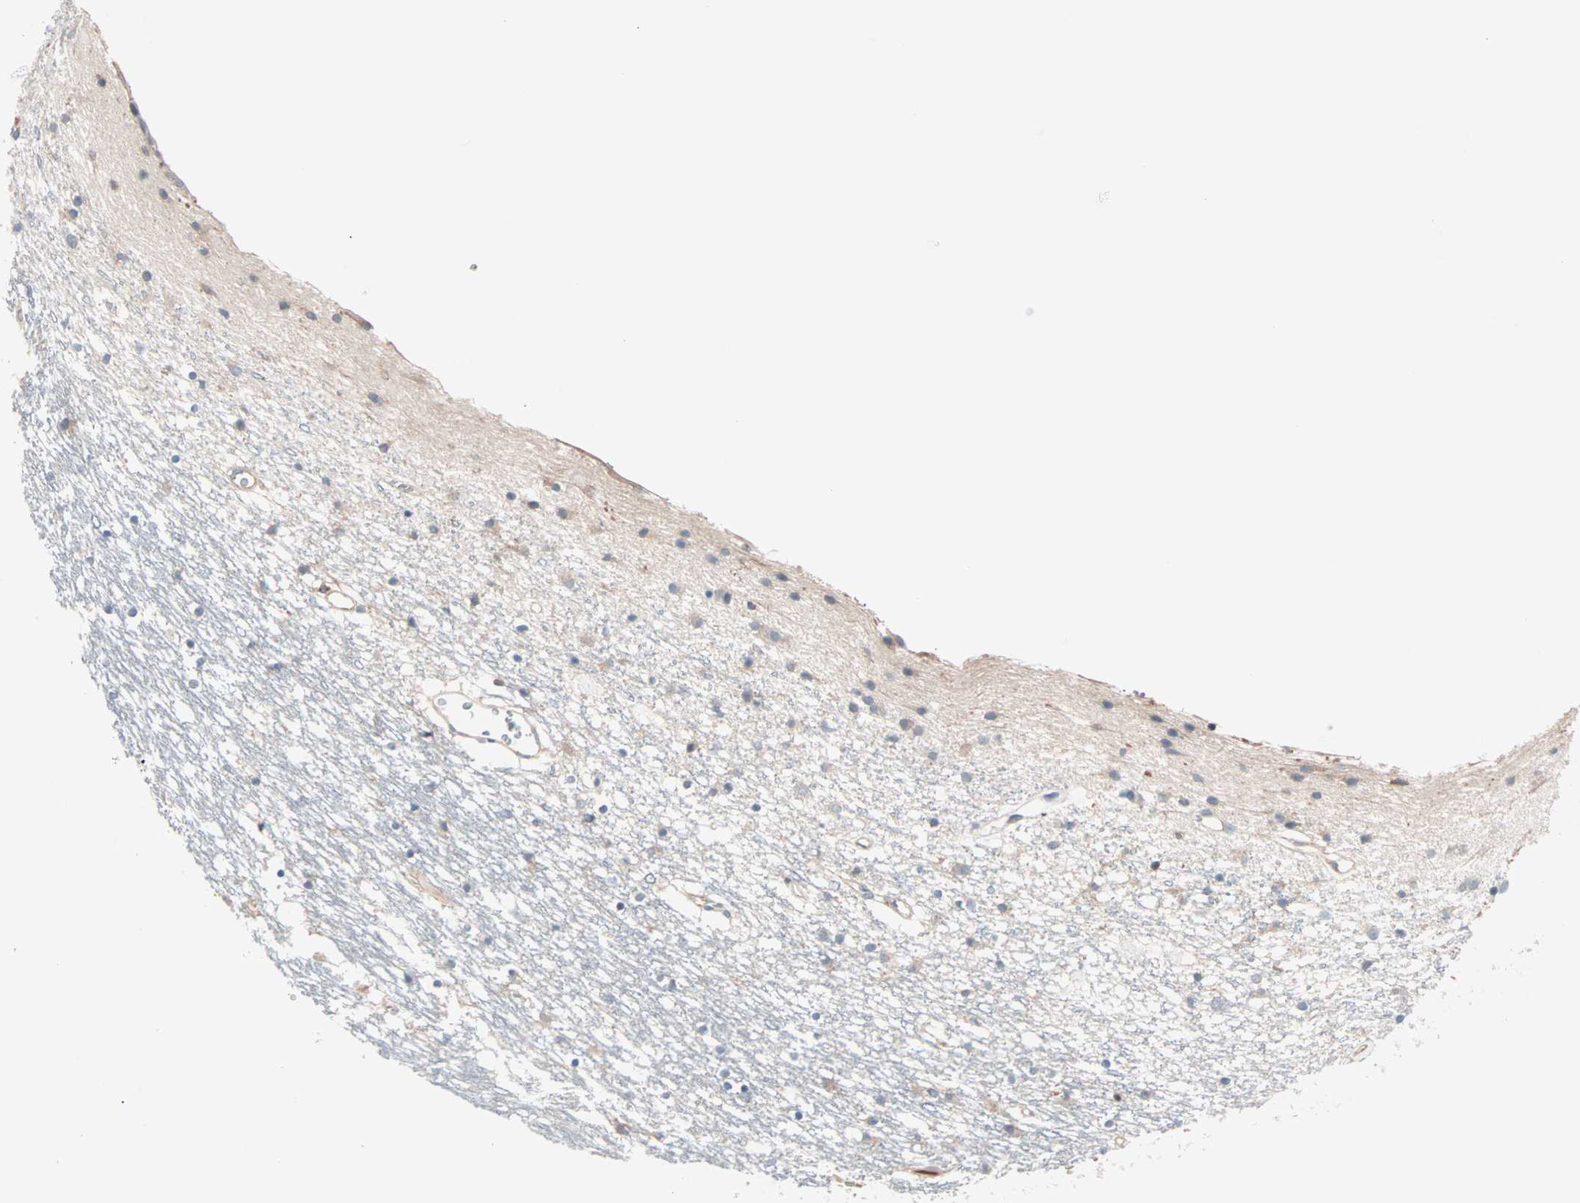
{"staining": {"intensity": "weak", "quantity": "25%-75%", "location": "cytoplasmic/membranous"}, "tissue": "caudate", "cell_type": "Glial cells", "image_type": "normal", "snomed": [{"axis": "morphology", "description": "Normal tissue, NOS"}, {"axis": "topography", "description": "Lateral ventricle wall"}], "caption": "A micrograph of caudate stained for a protein displays weak cytoplasmic/membranous brown staining in glial cells.", "gene": "CAD", "patient": {"sex": "male", "age": 45}}